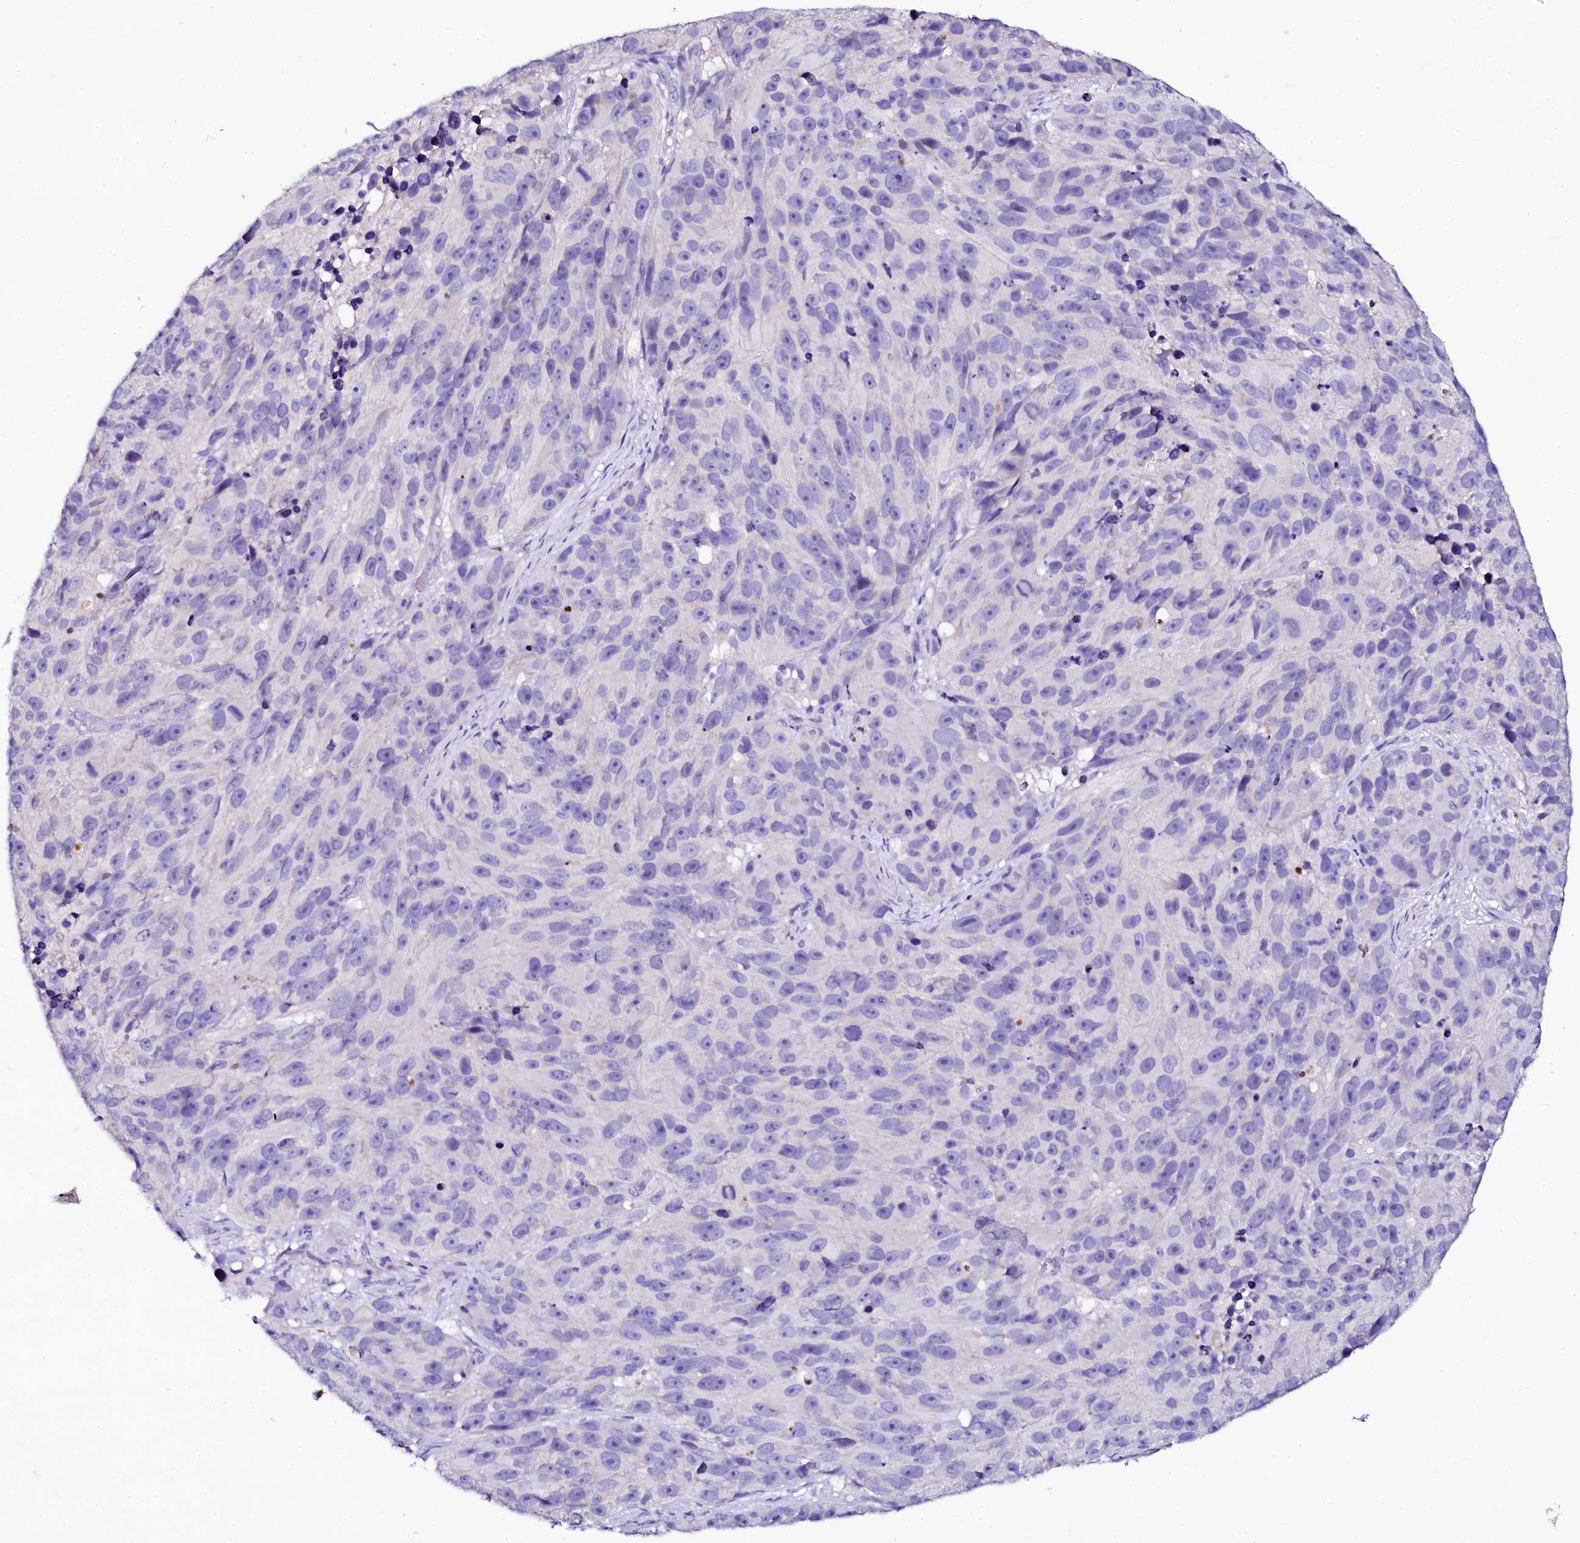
{"staining": {"intensity": "negative", "quantity": "none", "location": "none"}, "tissue": "melanoma", "cell_type": "Tumor cells", "image_type": "cancer", "snomed": [{"axis": "morphology", "description": "Malignant melanoma, NOS"}, {"axis": "topography", "description": "Skin"}], "caption": "An immunohistochemistry (IHC) micrograph of malignant melanoma is shown. There is no staining in tumor cells of malignant melanoma.", "gene": "NAA16", "patient": {"sex": "male", "age": 84}}